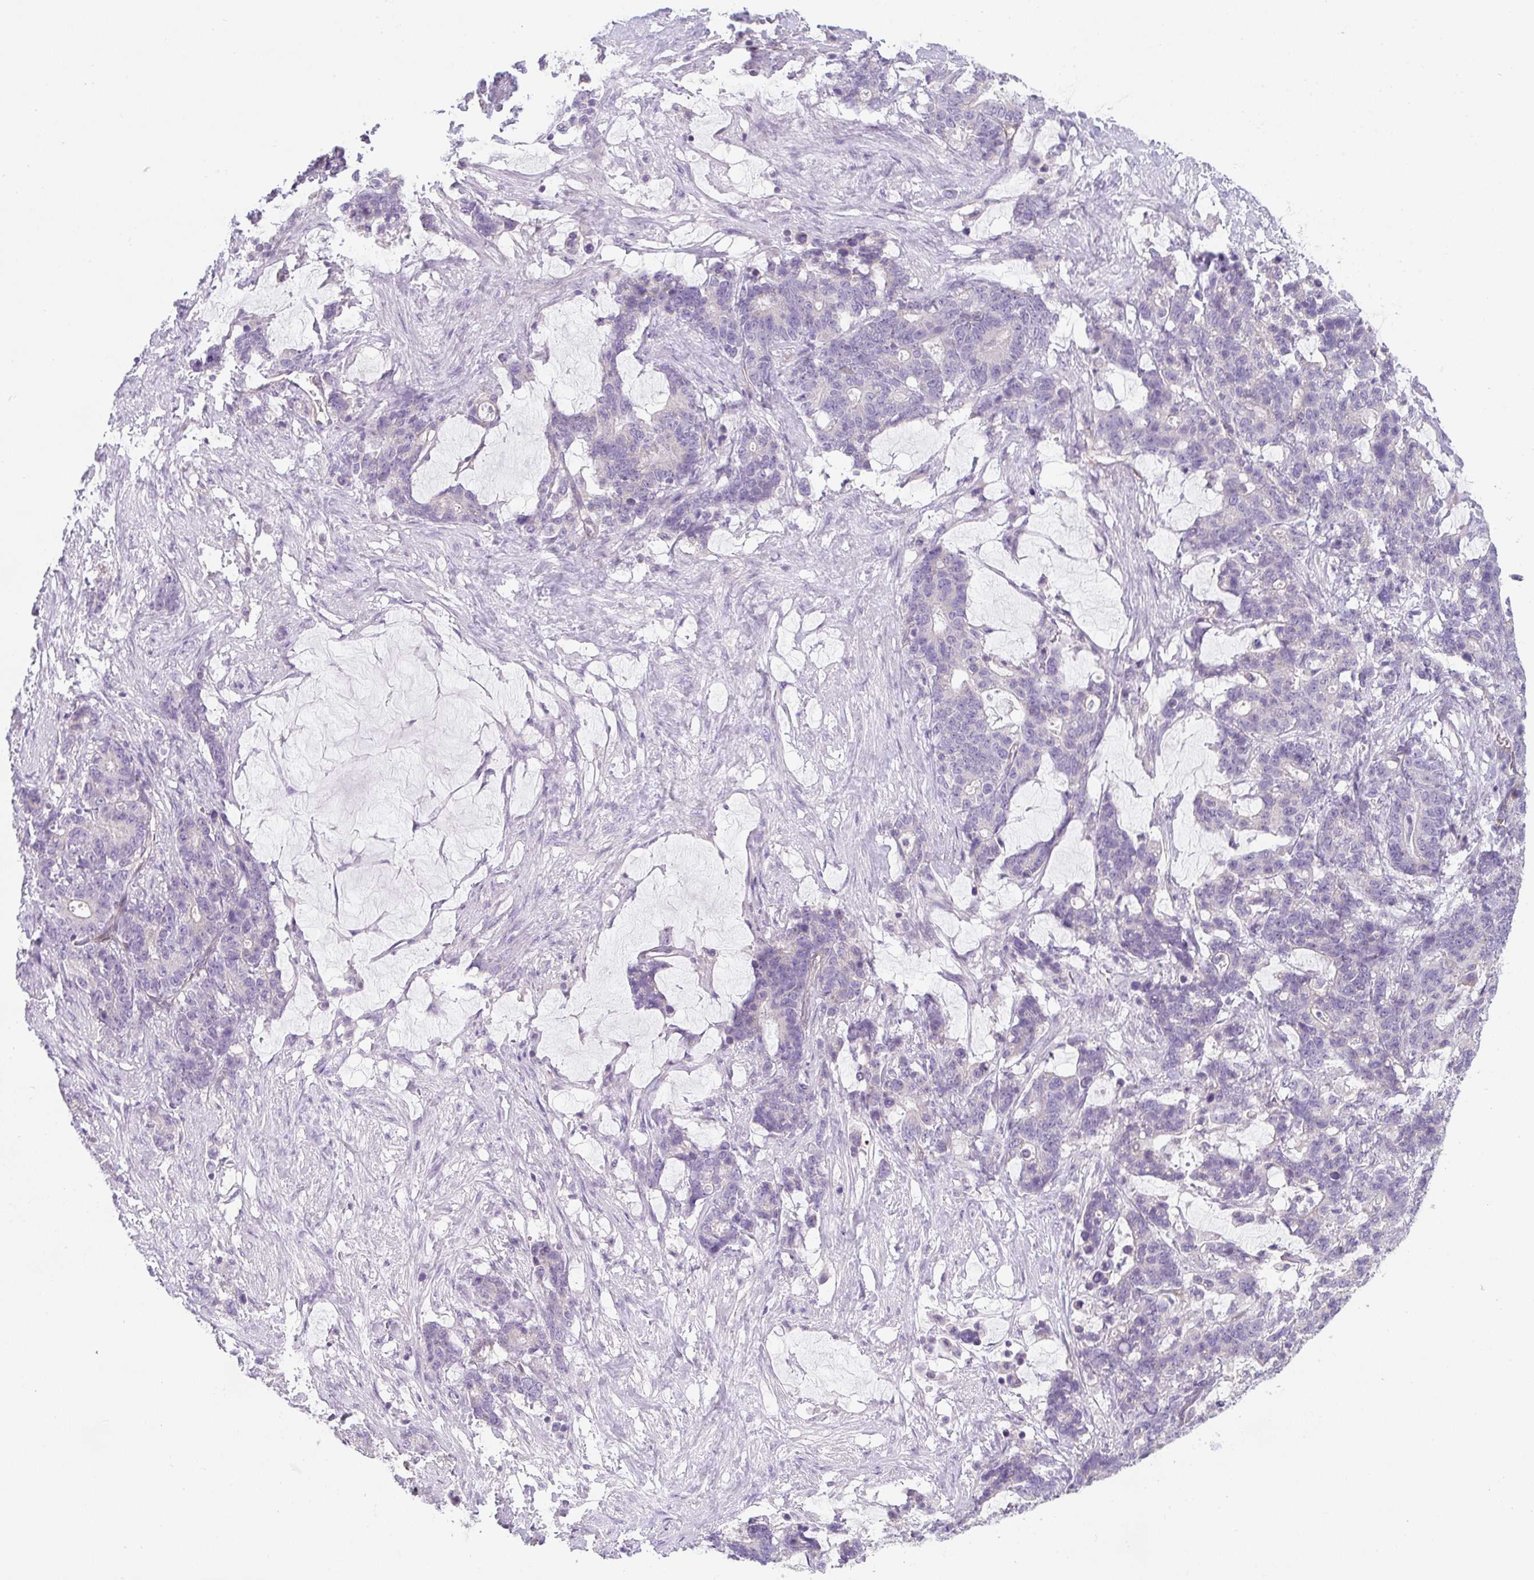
{"staining": {"intensity": "negative", "quantity": "none", "location": "none"}, "tissue": "stomach cancer", "cell_type": "Tumor cells", "image_type": "cancer", "snomed": [{"axis": "morphology", "description": "Normal tissue, NOS"}, {"axis": "morphology", "description": "Adenocarcinoma, NOS"}, {"axis": "topography", "description": "Stomach"}], "caption": "The micrograph shows no significant positivity in tumor cells of stomach adenocarcinoma.", "gene": "FILIP1", "patient": {"sex": "female", "age": 64}}